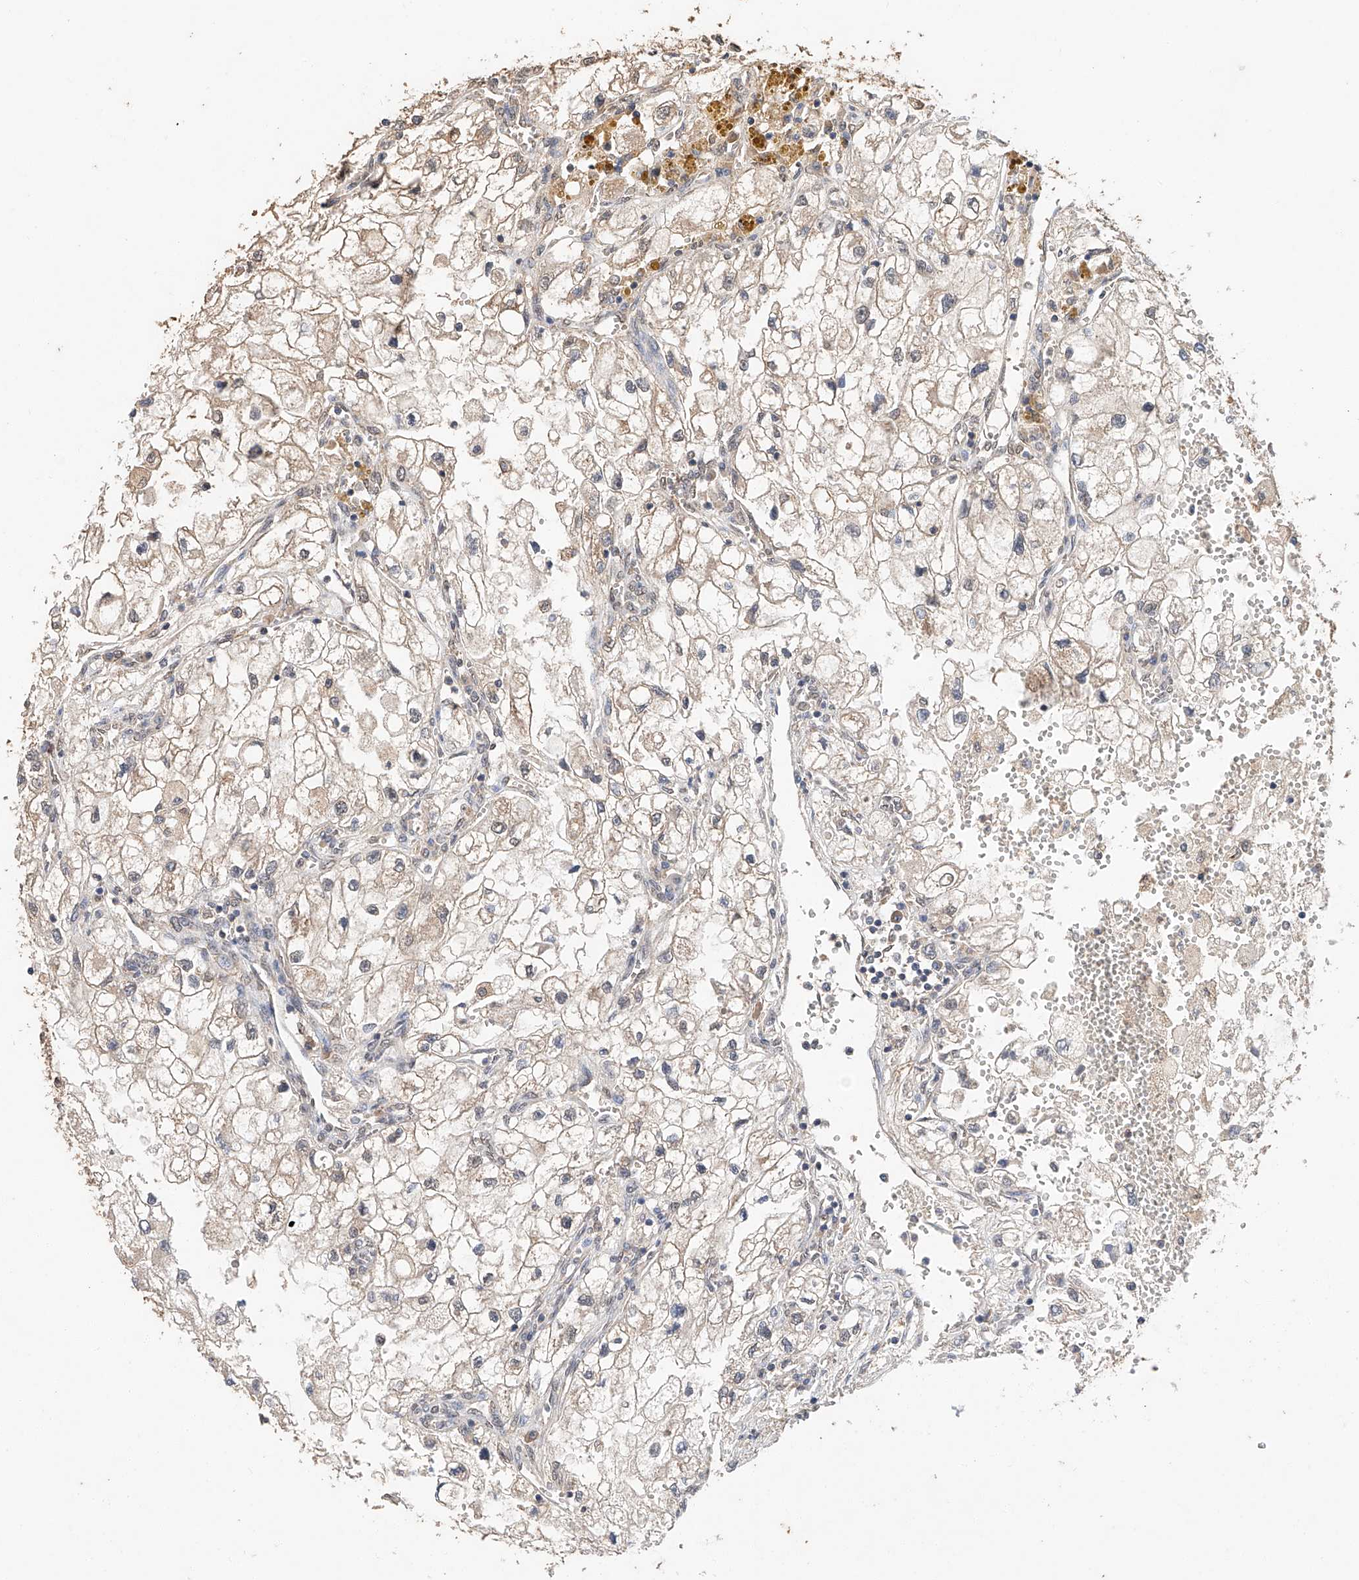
{"staining": {"intensity": "weak", "quantity": ">75%", "location": "cytoplasmic/membranous"}, "tissue": "renal cancer", "cell_type": "Tumor cells", "image_type": "cancer", "snomed": [{"axis": "morphology", "description": "Adenocarcinoma, NOS"}, {"axis": "topography", "description": "Kidney"}], "caption": "Immunohistochemical staining of human renal adenocarcinoma reveals low levels of weak cytoplasmic/membranous positivity in approximately >75% of tumor cells. Nuclei are stained in blue.", "gene": "CERS4", "patient": {"sex": "female", "age": 70}}